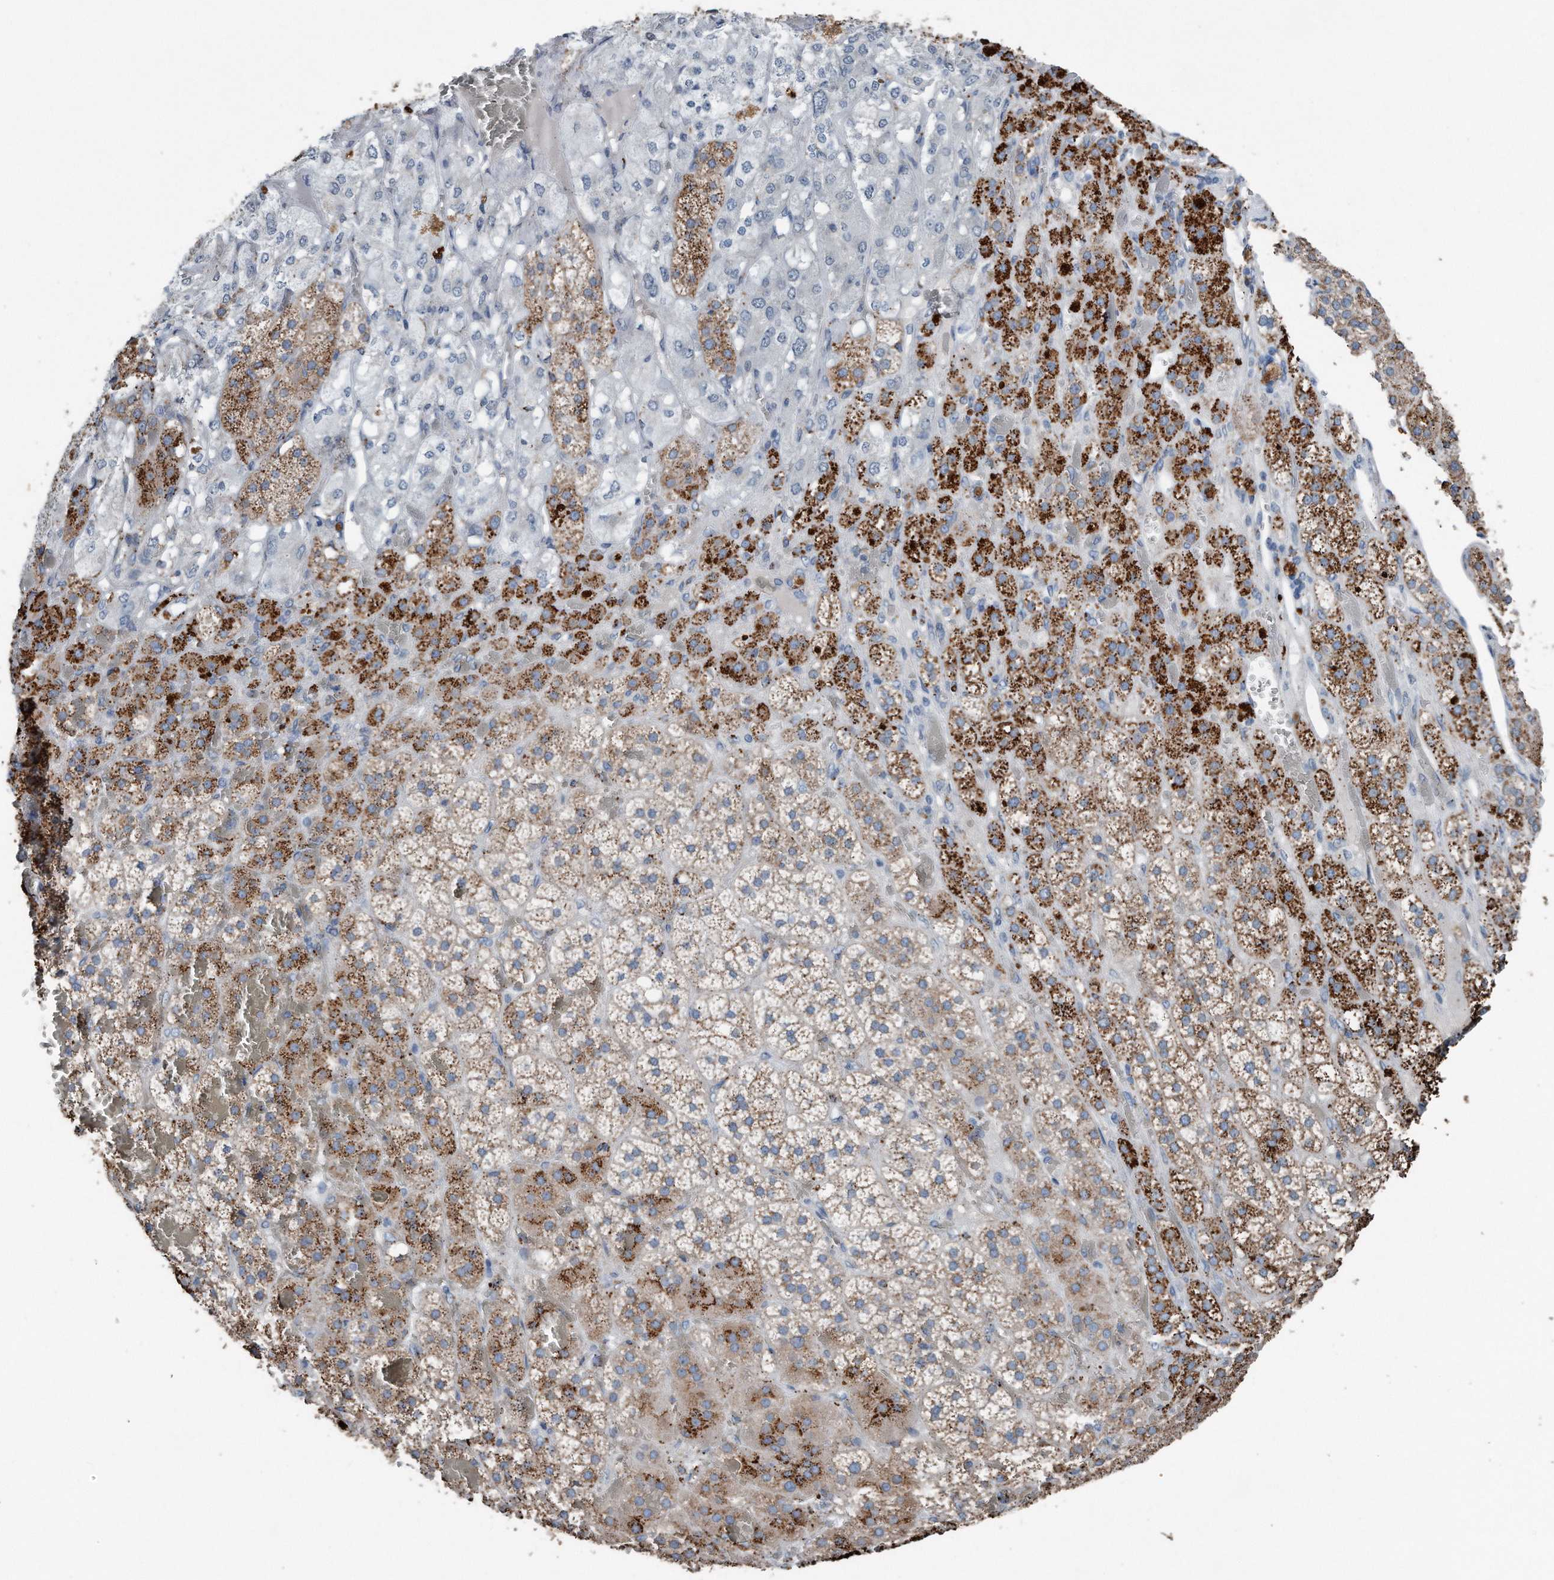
{"staining": {"intensity": "moderate", "quantity": ">75%", "location": "cytoplasmic/membranous"}, "tissue": "adrenal gland", "cell_type": "Glandular cells", "image_type": "normal", "snomed": [{"axis": "morphology", "description": "Normal tissue, NOS"}, {"axis": "topography", "description": "Adrenal gland"}], "caption": "A histopathology image of human adrenal gland stained for a protein exhibits moderate cytoplasmic/membranous brown staining in glandular cells.", "gene": "ZNF772", "patient": {"sex": "female", "age": 59}}